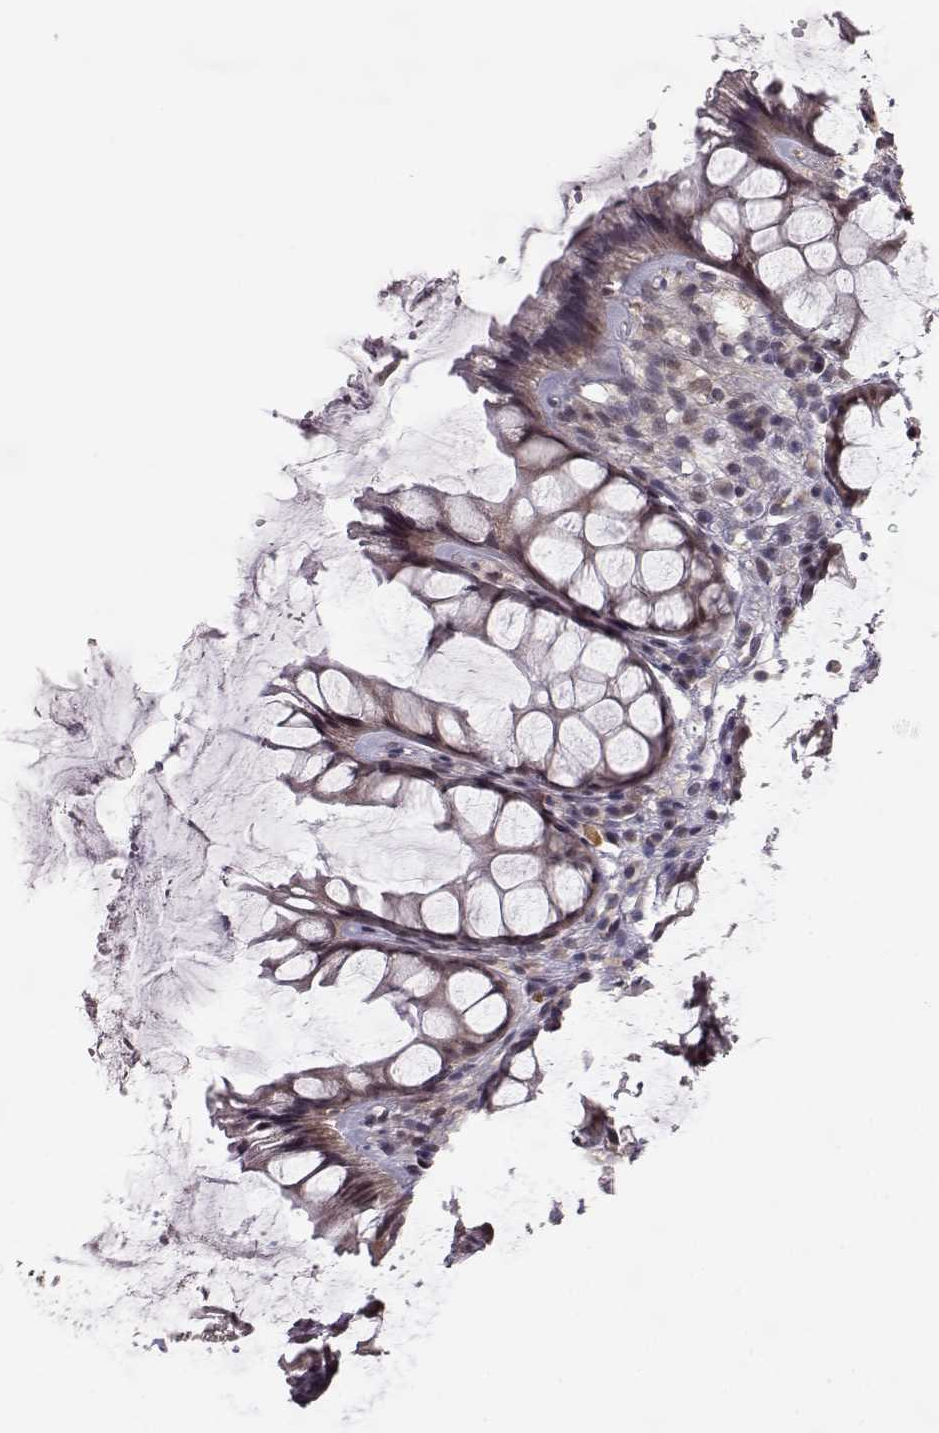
{"staining": {"intensity": "moderate", "quantity": ">75%", "location": "cytoplasmic/membranous"}, "tissue": "rectum", "cell_type": "Glandular cells", "image_type": "normal", "snomed": [{"axis": "morphology", "description": "Normal tissue, NOS"}, {"axis": "topography", "description": "Rectum"}], "caption": "Glandular cells display moderate cytoplasmic/membranous positivity in approximately >75% of cells in normal rectum.", "gene": "ELOVL5", "patient": {"sex": "female", "age": 62}}